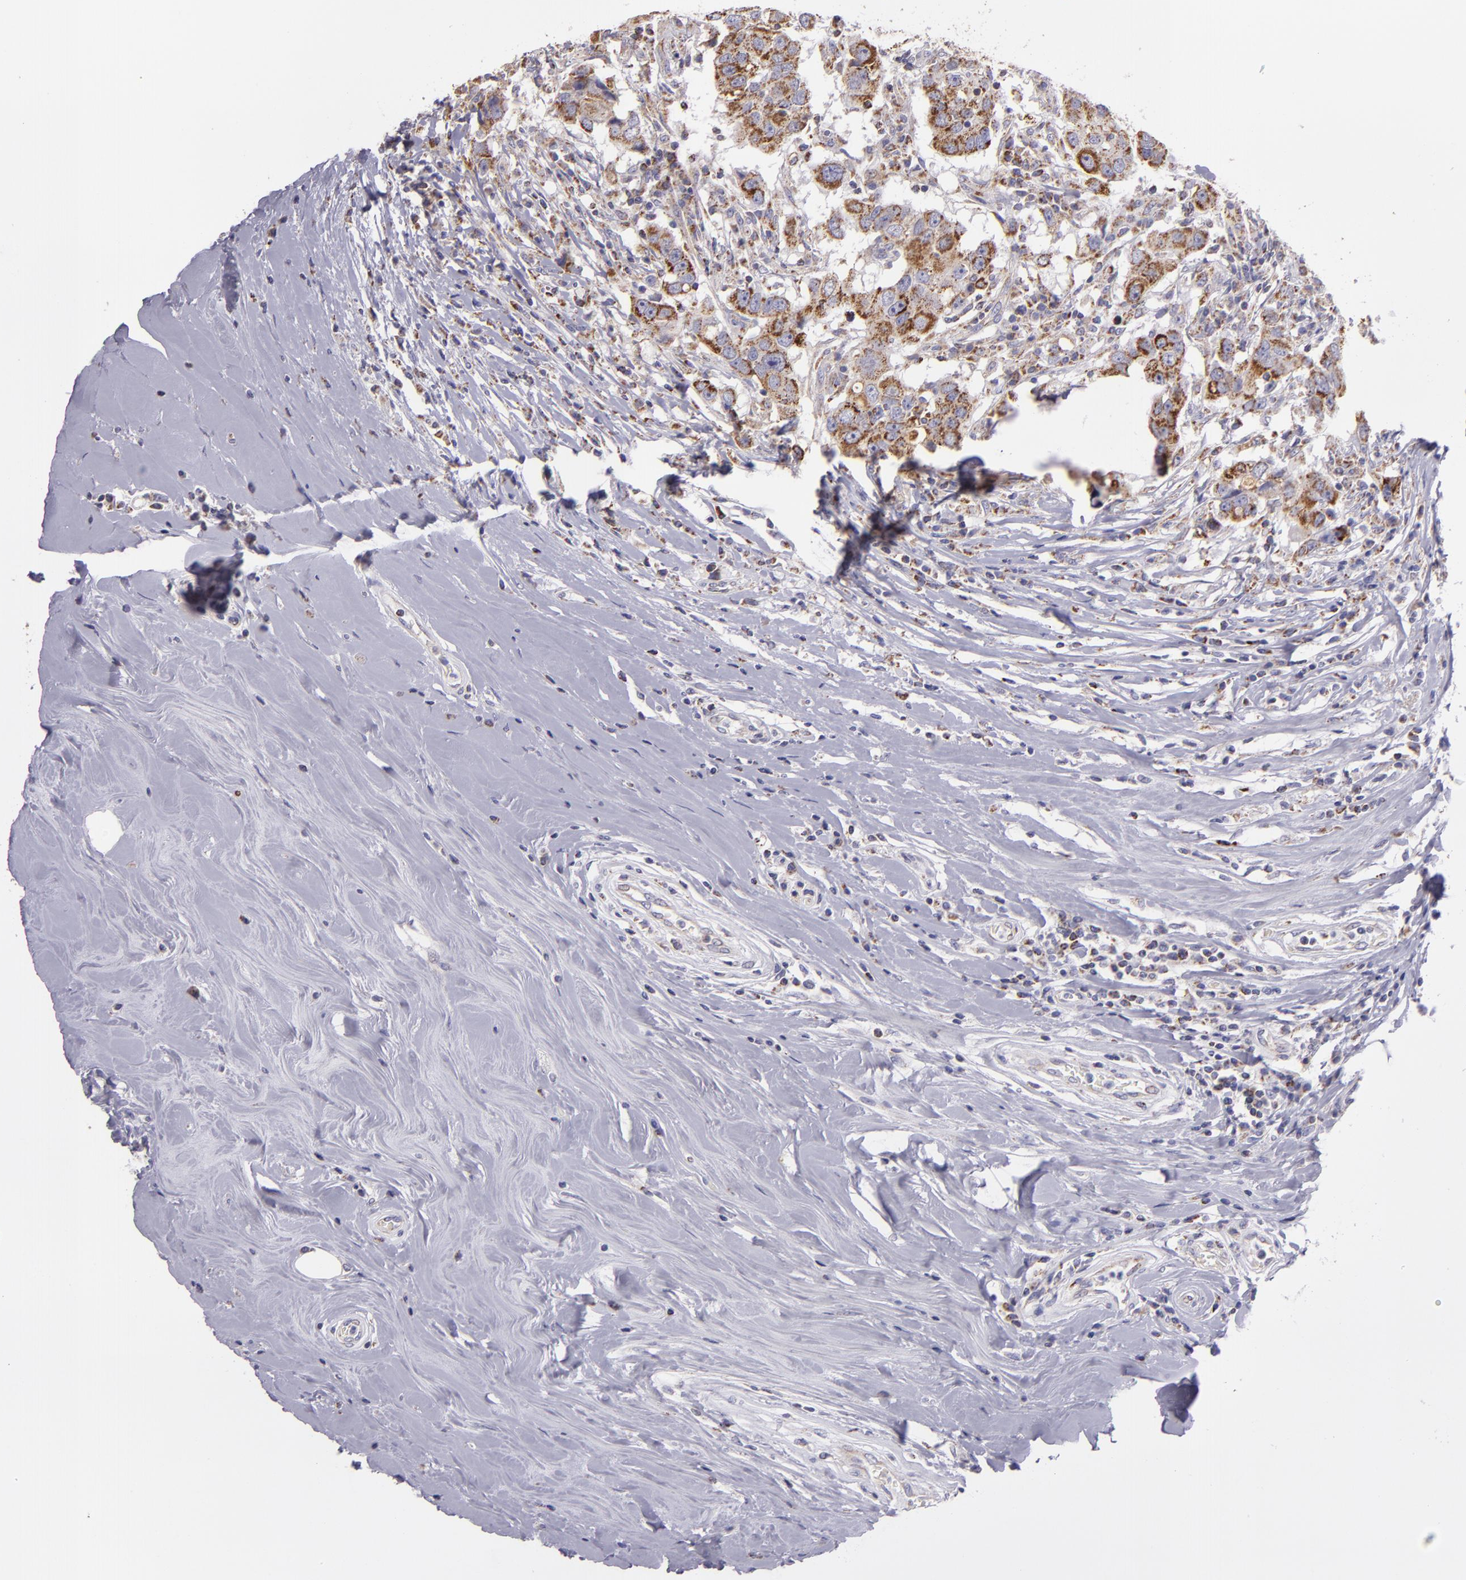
{"staining": {"intensity": "moderate", "quantity": ">75%", "location": "cytoplasmic/membranous"}, "tissue": "breast cancer", "cell_type": "Tumor cells", "image_type": "cancer", "snomed": [{"axis": "morphology", "description": "Duct carcinoma"}, {"axis": "topography", "description": "Breast"}], "caption": "A photomicrograph of breast intraductal carcinoma stained for a protein exhibits moderate cytoplasmic/membranous brown staining in tumor cells. (IHC, brightfield microscopy, high magnification).", "gene": "HSPD1", "patient": {"sex": "female", "age": 27}}